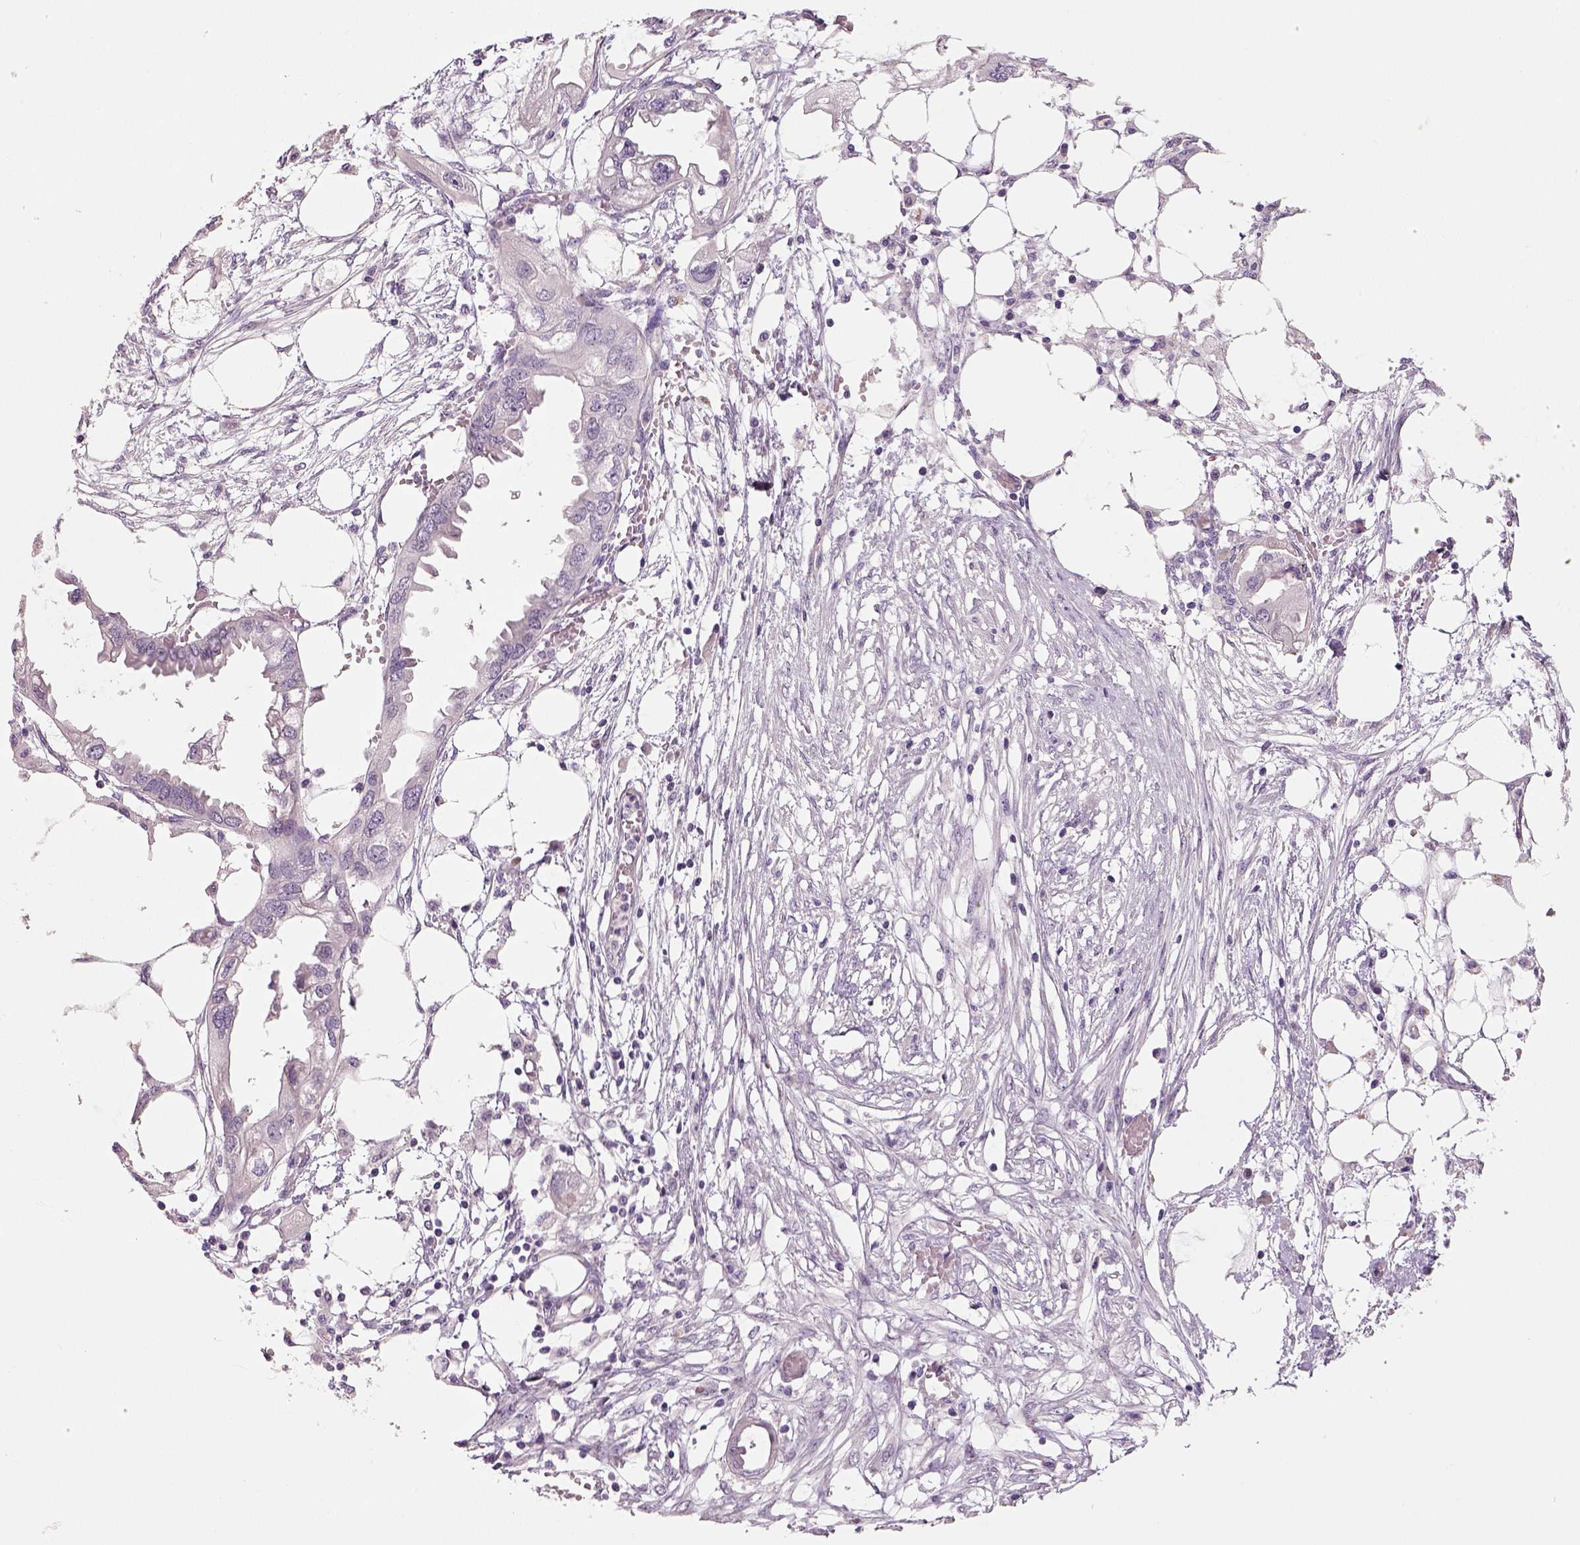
{"staining": {"intensity": "negative", "quantity": "none", "location": "none"}, "tissue": "endometrial cancer", "cell_type": "Tumor cells", "image_type": "cancer", "snomed": [{"axis": "morphology", "description": "Adenocarcinoma, NOS"}, {"axis": "morphology", "description": "Adenocarcinoma, metastatic, NOS"}, {"axis": "topography", "description": "Adipose tissue"}, {"axis": "topography", "description": "Endometrium"}], "caption": "Micrograph shows no significant protein expression in tumor cells of endometrial metastatic adenocarcinoma. (Immunohistochemistry, brightfield microscopy, high magnification).", "gene": "NECAB1", "patient": {"sex": "female", "age": 67}}